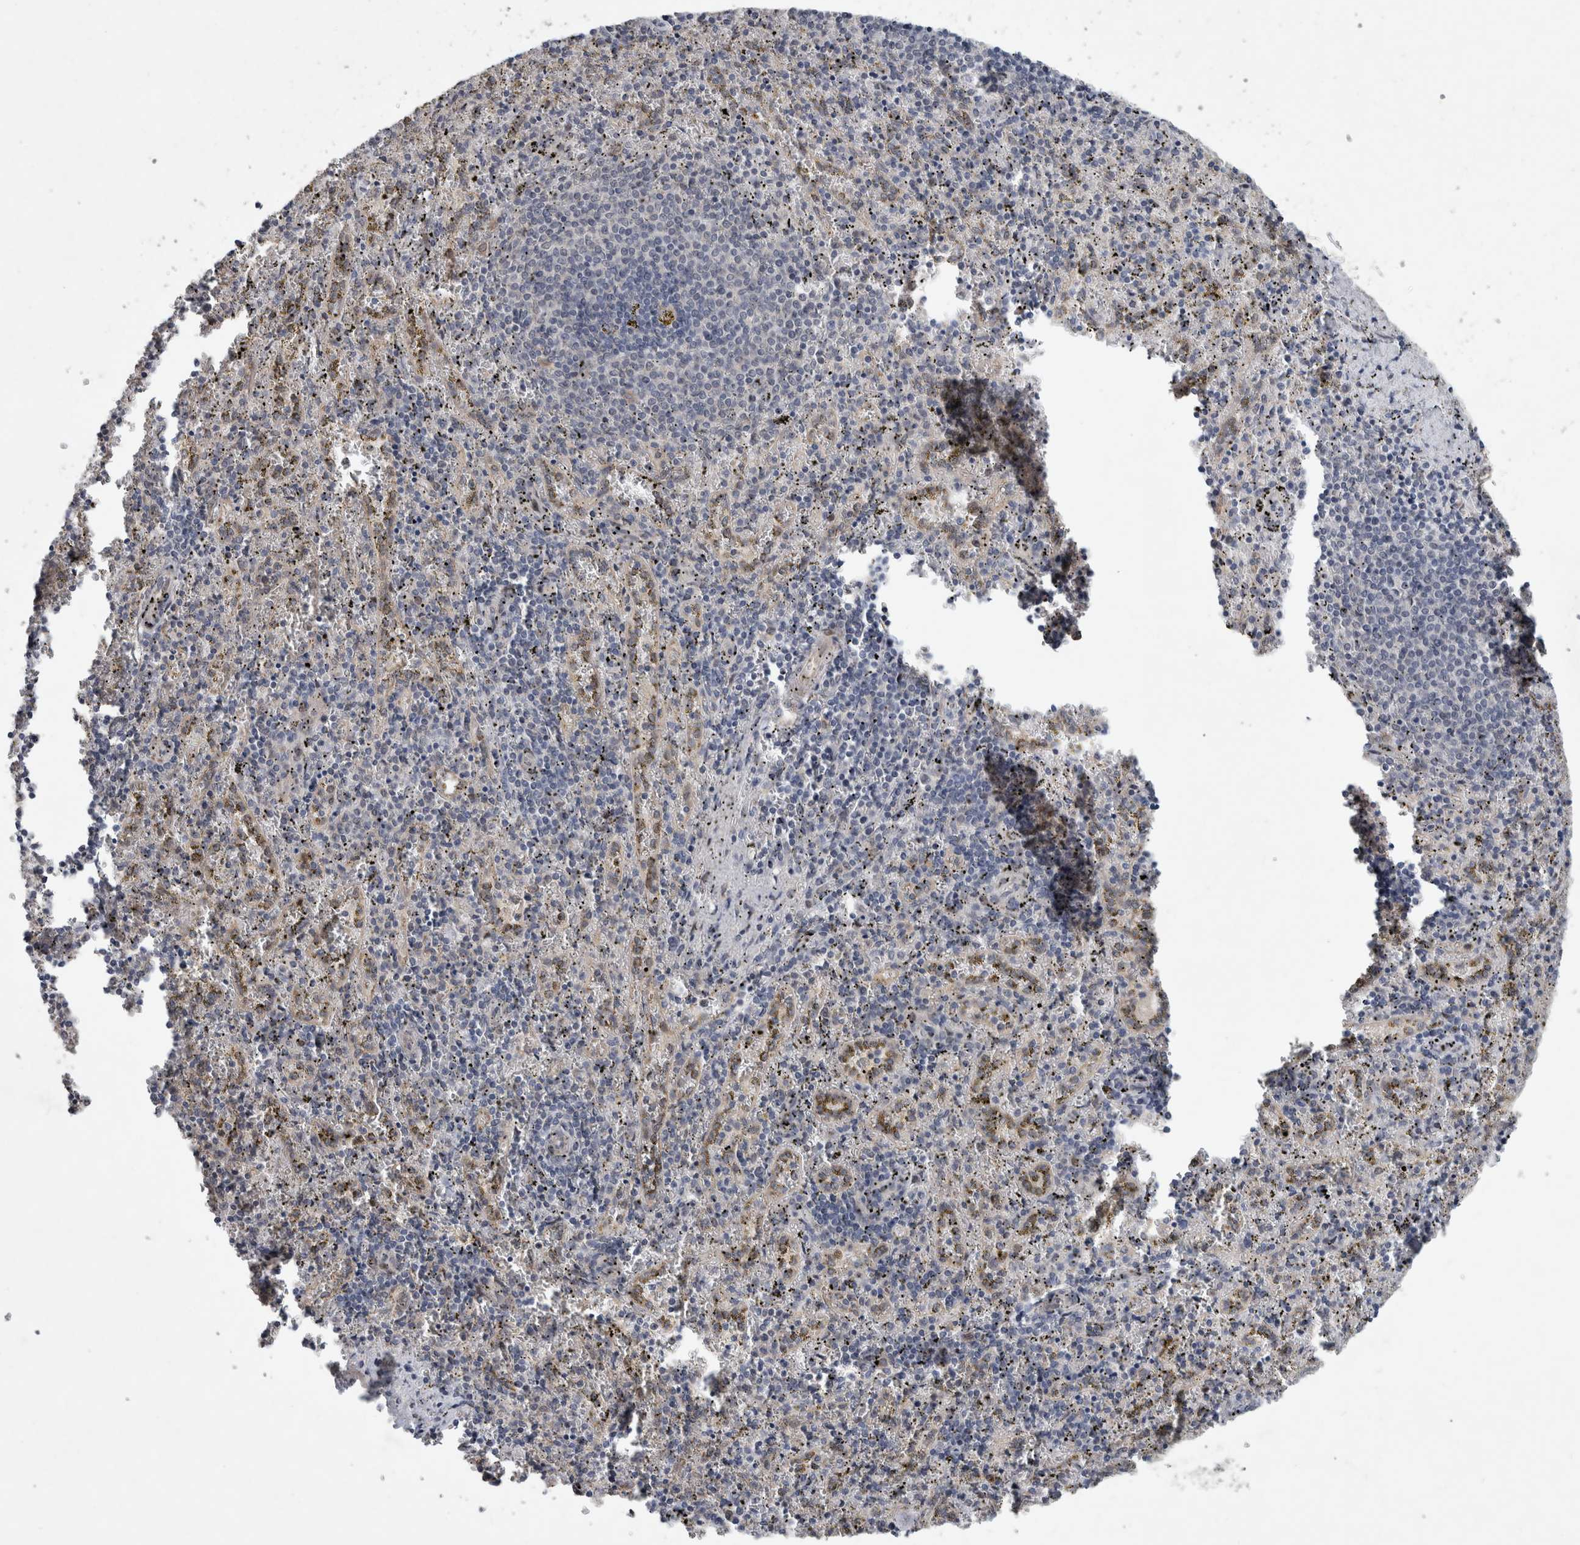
{"staining": {"intensity": "negative", "quantity": "none", "location": "none"}, "tissue": "spleen", "cell_type": "Cells in red pulp", "image_type": "normal", "snomed": [{"axis": "morphology", "description": "Normal tissue, NOS"}, {"axis": "topography", "description": "Spleen"}], "caption": "This photomicrograph is of unremarkable spleen stained with IHC to label a protein in brown with the nuclei are counter-stained blue. There is no expression in cells in red pulp.", "gene": "GIMAP6", "patient": {"sex": "male", "age": 11}}